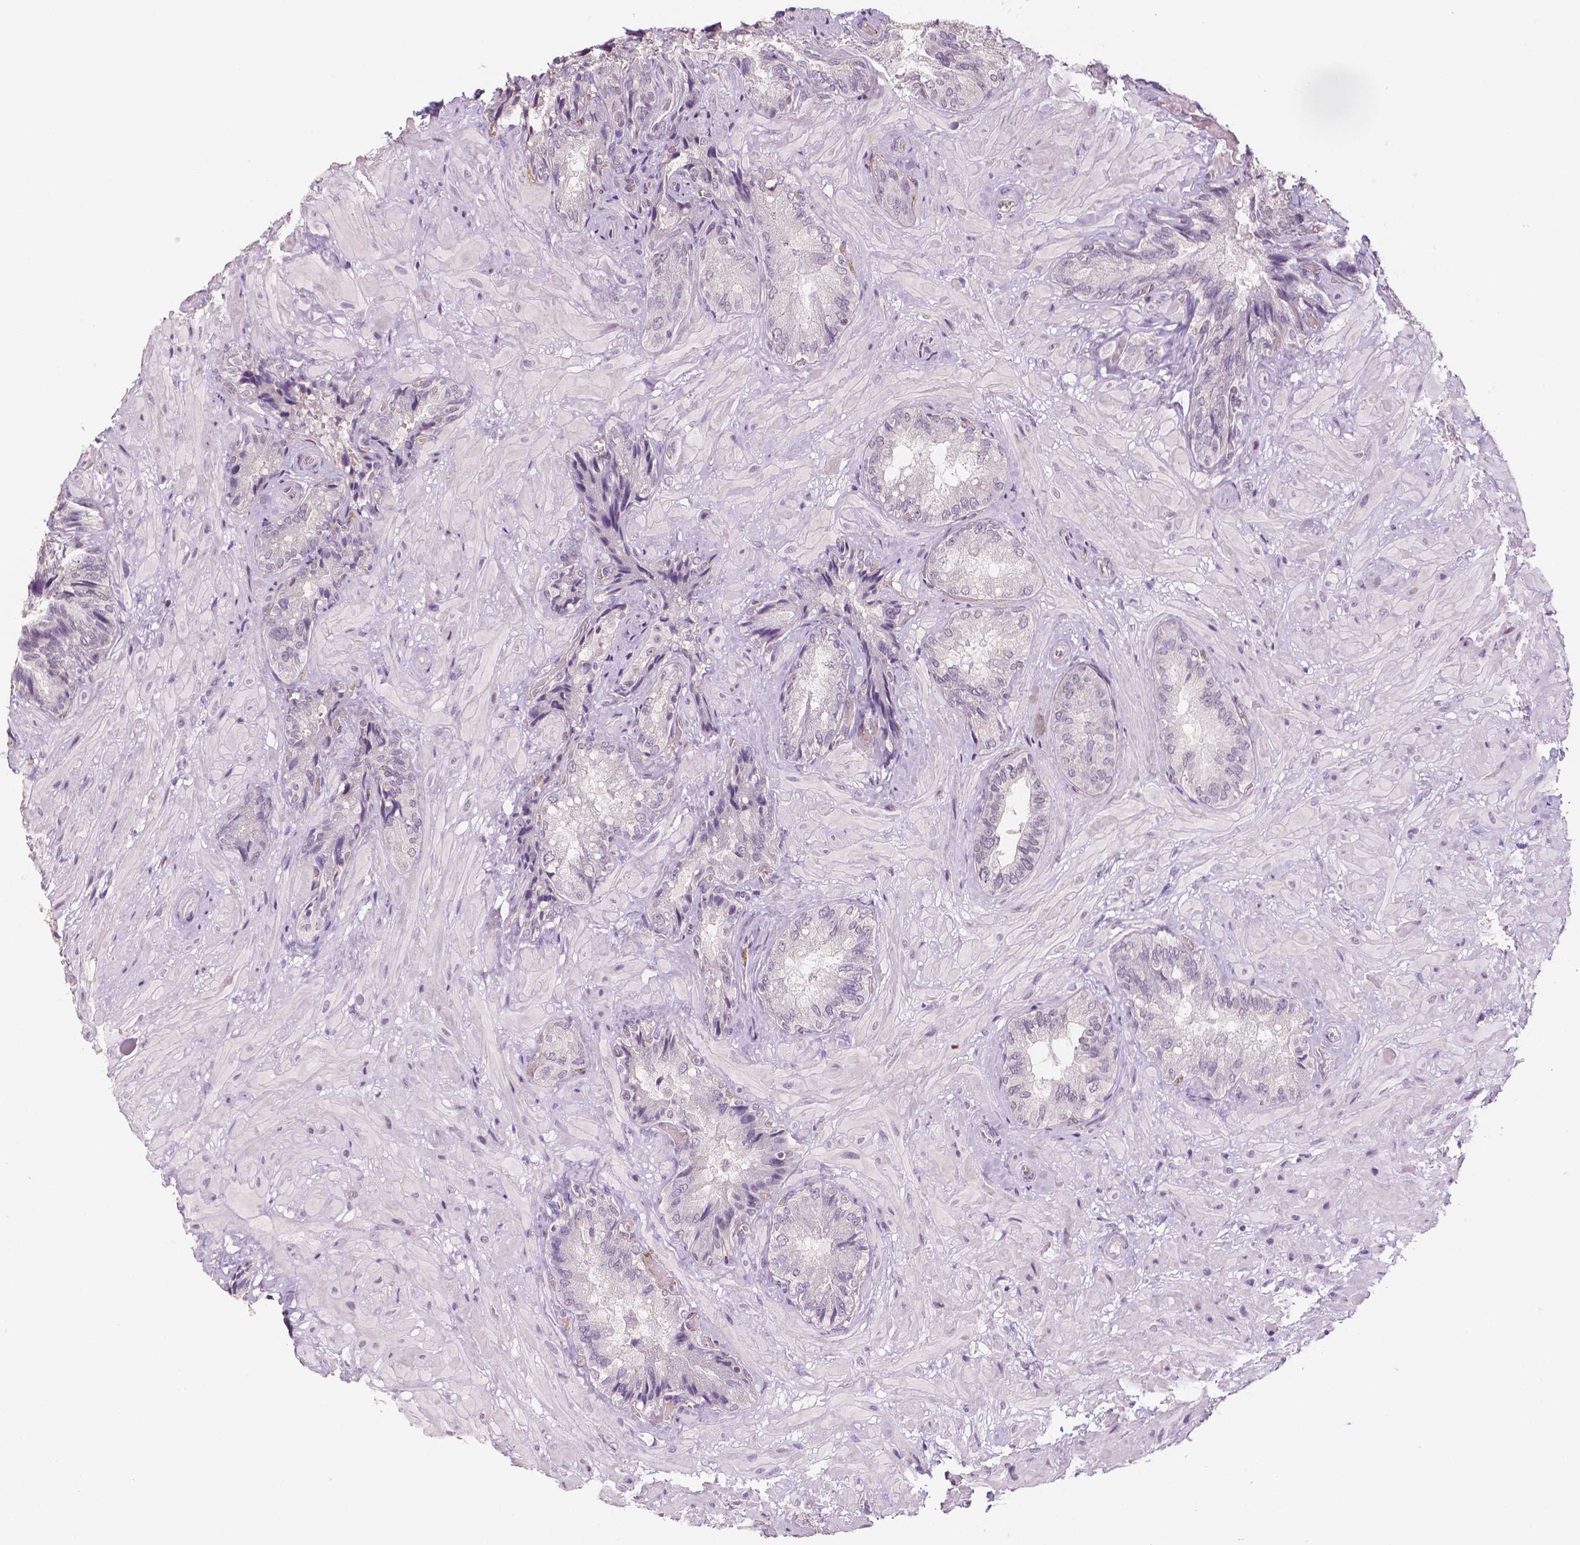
{"staining": {"intensity": "negative", "quantity": "none", "location": "none"}, "tissue": "seminal vesicle", "cell_type": "Glandular cells", "image_type": "normal", "snomed": [{"axis": "morphology", "description": "Normal tissue, NOS"}, {"axis": "topography", "description": "Seminal veicle"}], "caption": "The photomicrograph exhibits no staining of glandular cells in normal seminal vesicle. (Brightfield microscopy of DAB IHC at high magnification).", "gene": "KDM5B", "patient": {"sex": "male", "age": 57}}